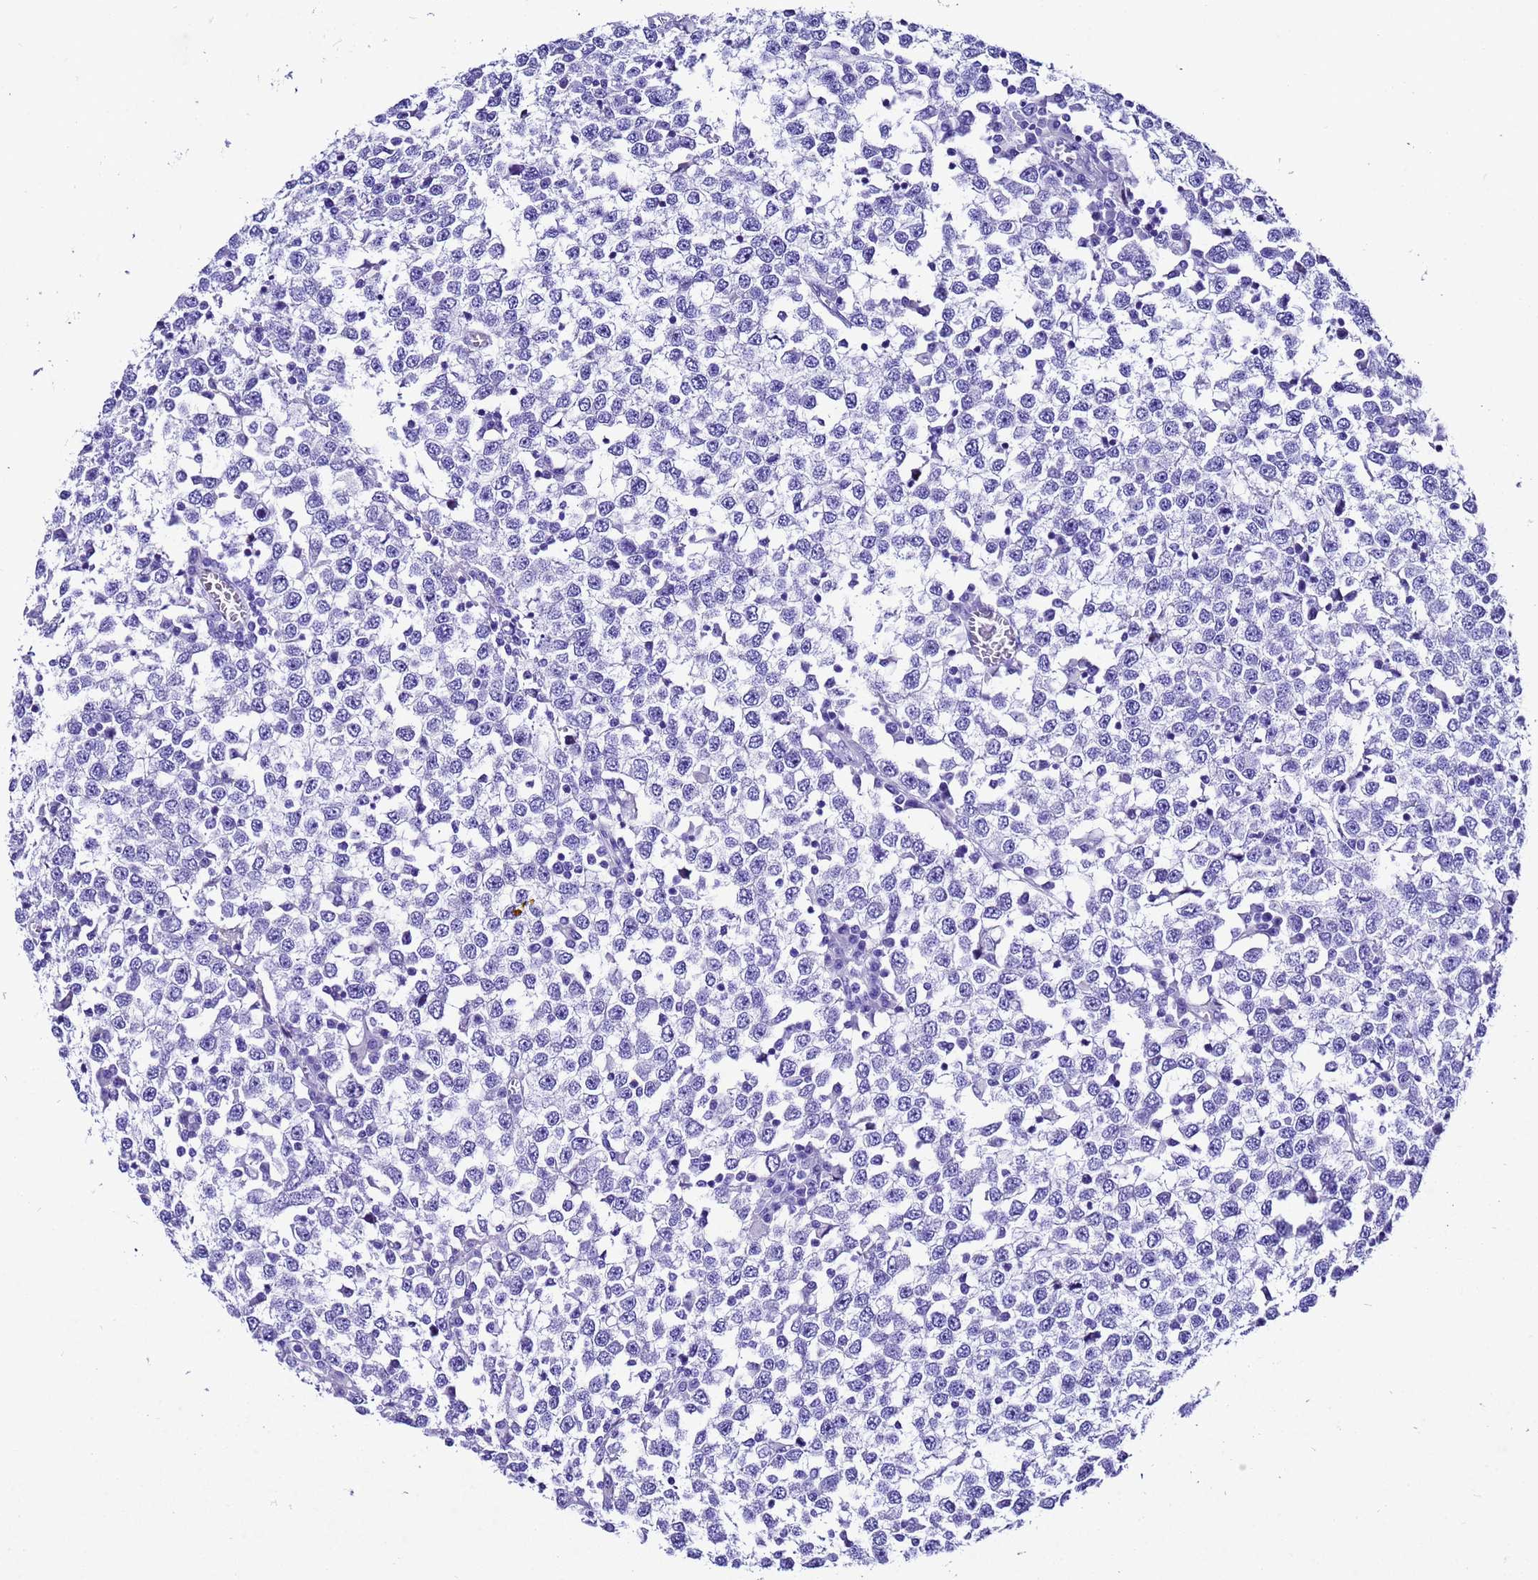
{"staining": {"intensity": "negative", "quantity": "none", "location": "none"}, "tissue": "testis cancer", "cell_type": "Tumor cells", "image_type": "cancer", "snomed": [{"axis": "morphology", "description": "Seminoma, NOS"}, {"axis": "topography", "description": "Testis"}], "caption": "DAB (3,3'-diaminobenzidine) immunohistochemical staining of seminoma (testis) displays no significant expression in tumor cells.", "gene": "UGT2B10", "patient": {"sex": "male", "age": 65}}